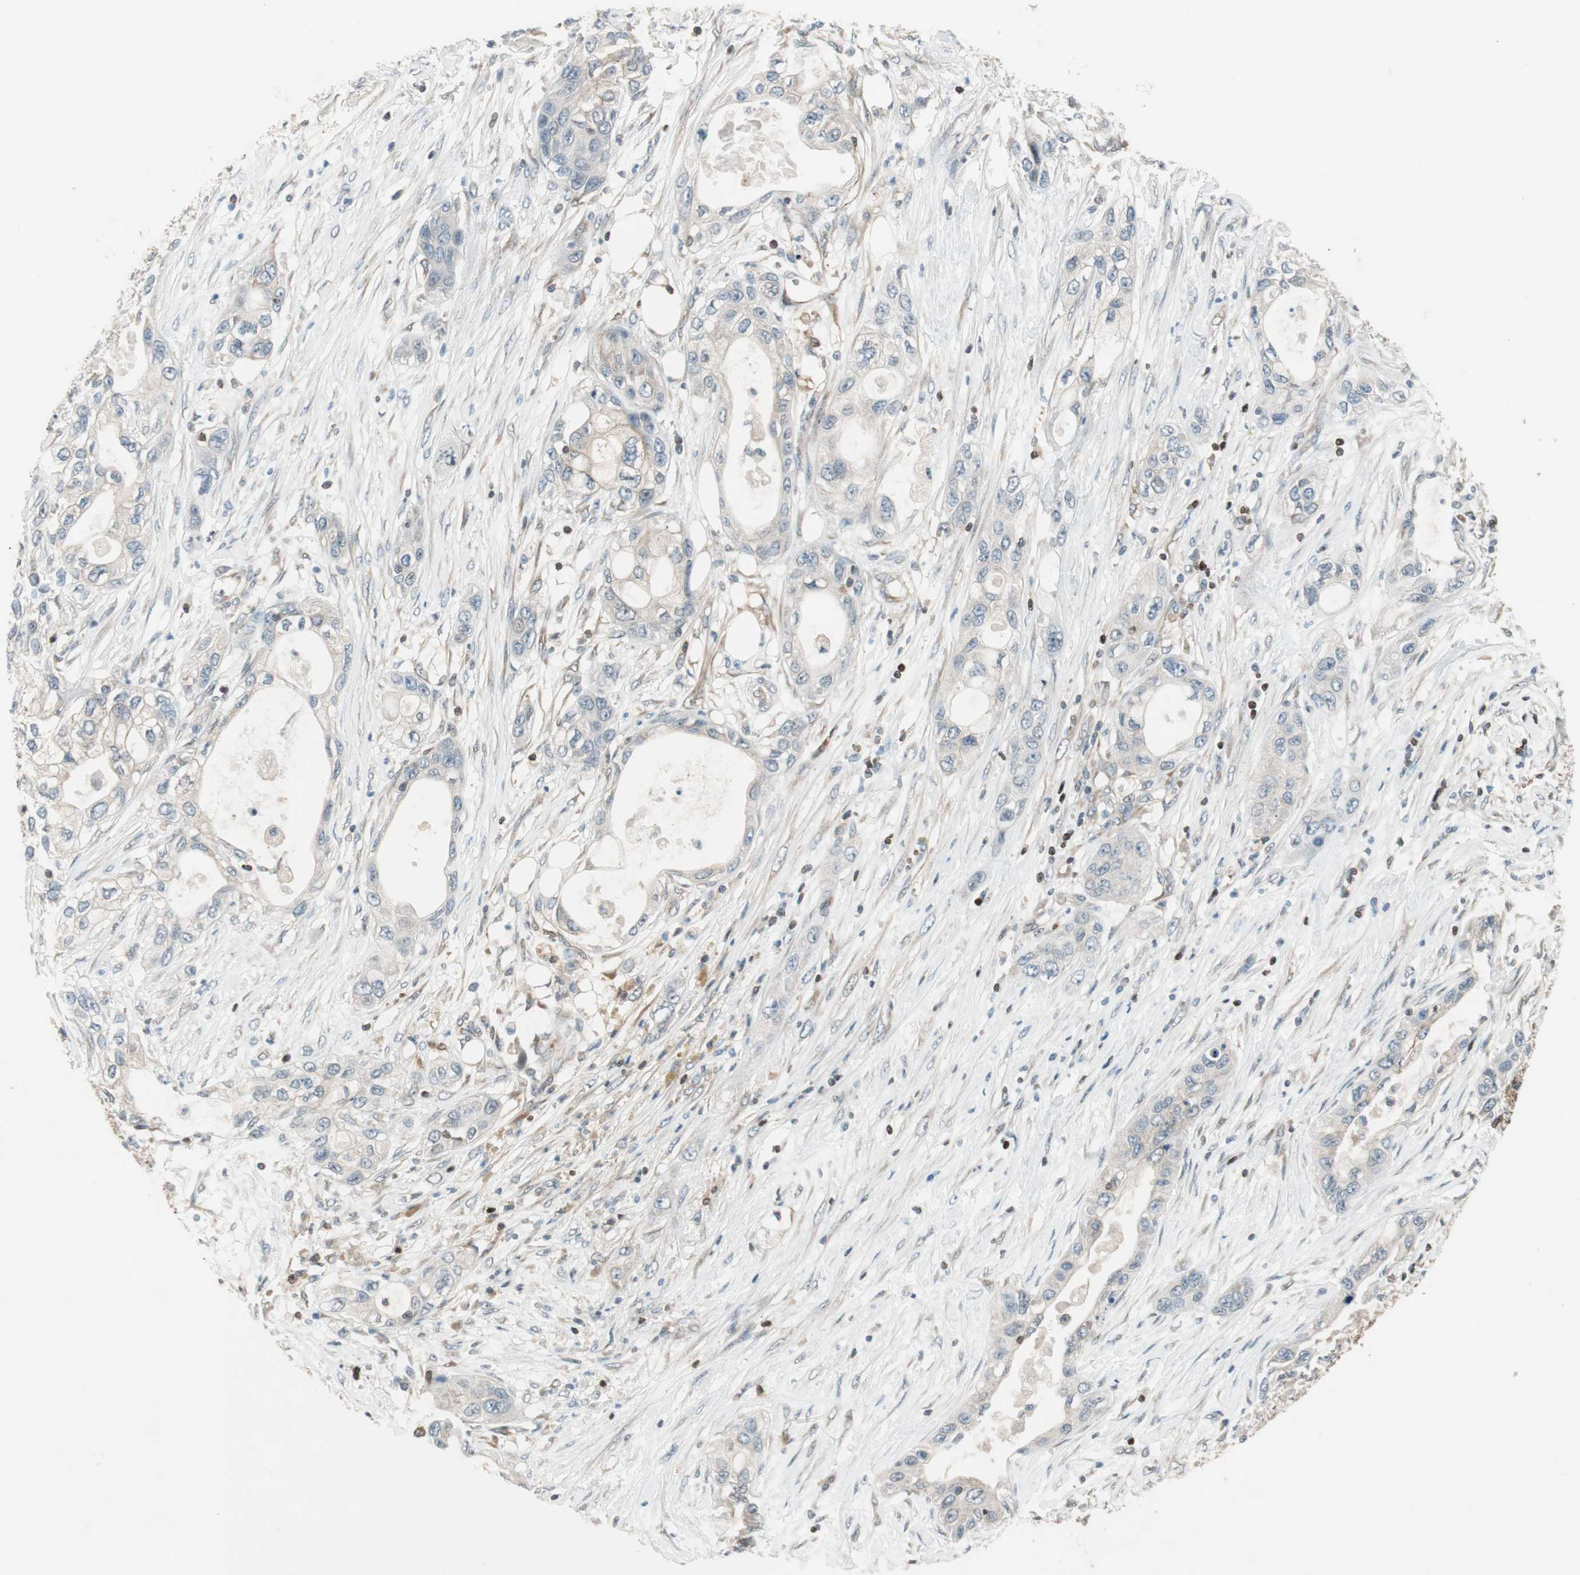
{"staining": {"intensity": "weak", "quantity": "25%-75%", "location": "cytoplasmic/membranous"}, "tissue": "pancreatic cancer", "cell_type": "Tumor cells", "image_type": "cancer", "snomed": [{"axis": "morphology", "description": "Adenocarcinoma, NOS"}, {"axis": "topography", "description": "Pancreas"}], "caption": "Immunohistochemical staining of adenocarcinoma (pancreatic) demonstrates low levels of weak cytoplasmic/membranous expression in approximately 25%-75% of tumor cells.", "gene": "BIN1", "patient": {"sex": "female", "age": 70}}